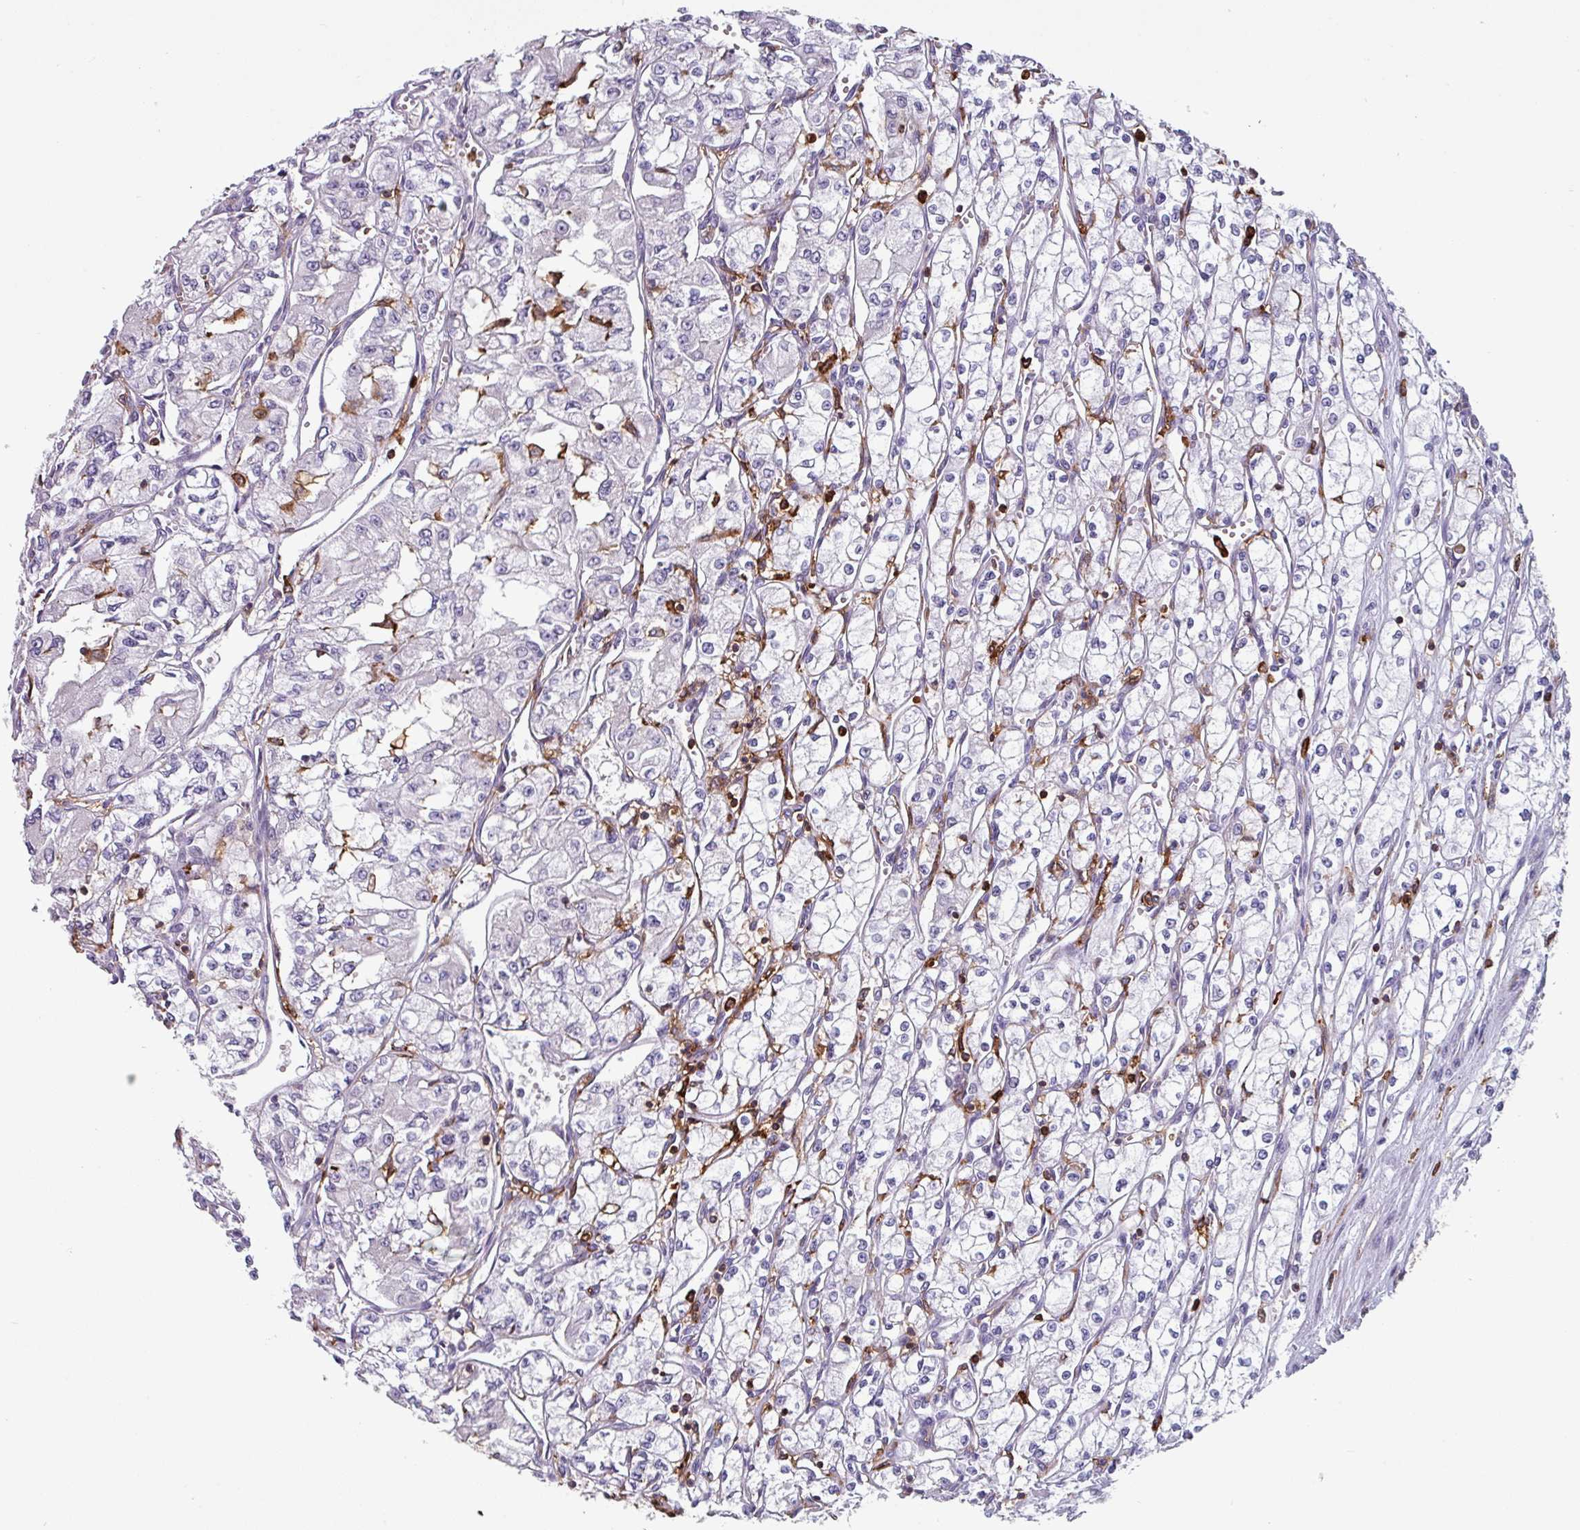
{"staining": {"intensity": "negative", "quantity": "none", "location": "none"}, "tissue": "renal cancer", "cell_type": "Tumor cells", "image_type": "cancer", "snomed": [{"axis": "morphology", "description": "Adenocarcinoma, NOS"}, {"axis": "topography", "description": "Kidney"}], "caption": "Protein analysis of renal cancer (adenocarcinoma) demonstrates no significant positivity in tumor cells. (DAB (3,3'-diaminobenzidine) immunohistochemistry (IHC) visualized using brightfield microscopy, high magnification).", "gene": "EXOSC5", "patient": {"sex": "male", "age": 59}}